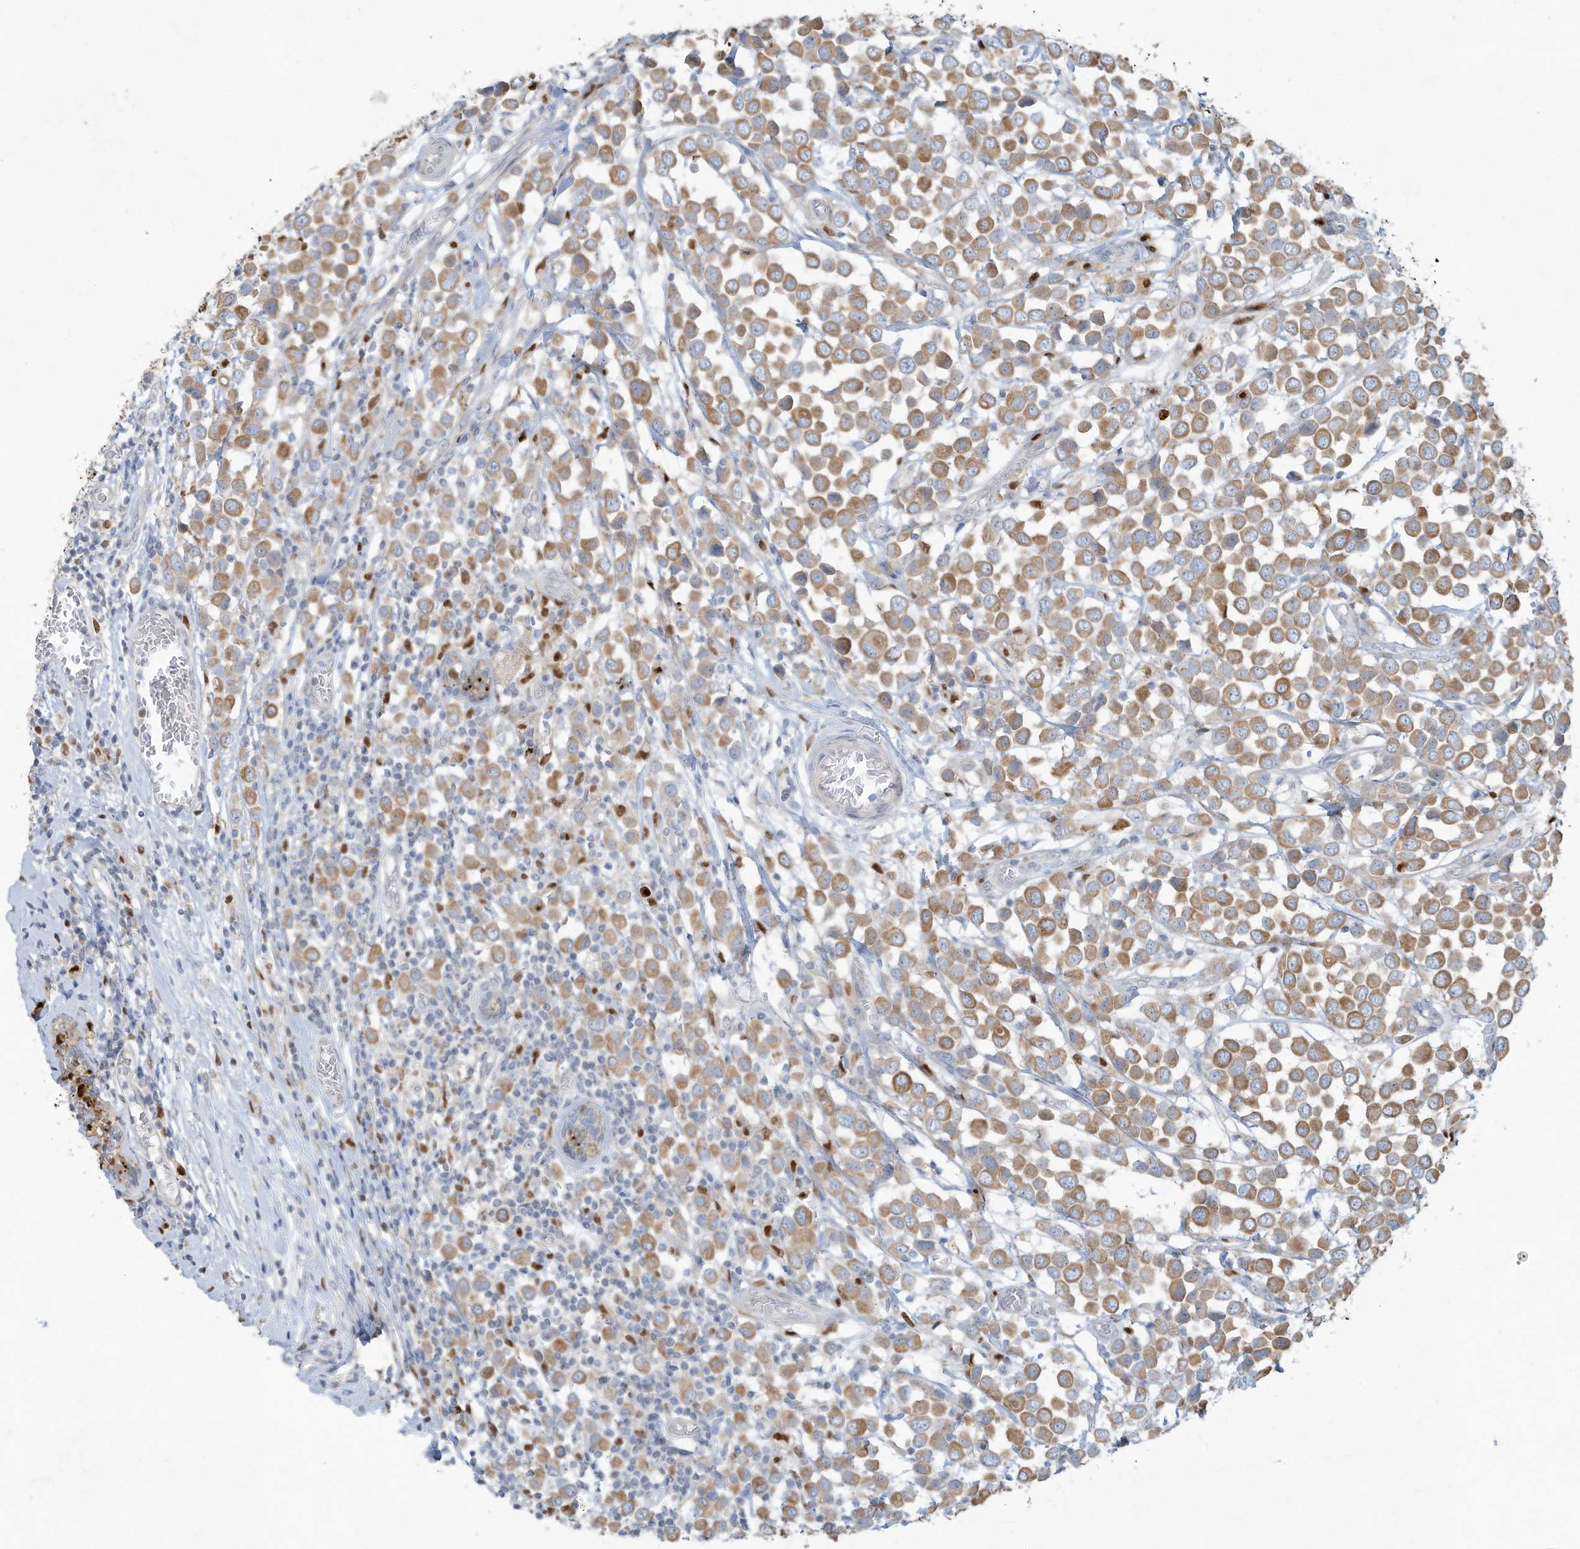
{"staining": {"intensity": "moderate", "quantity": ">75%", "location": "cytoplasmic/membranous"}, "tissue": "breast cancer", "cell_type": "Tumor cells", "image_type": "cancer", "snomed": [{"axis": "morphology", "description": "Duct carcinoma"}, {"axis": "topography", "description": "Breast"}], "caption": "Intraductal carcinoma (breast) was stained to show a protein in brown. There is medium levels of moderate cytoplasmic/membranous positivity in about >75% of tumor cells. The staining was performed using DAB (3,3'-diaminobenzidine) to visualize the protein expression in brown, while the nuclei were stained in blue with hematoxylin (Magnification: 20x).", "gene": "TUBE1", "patient": {"sex": "female", "age": 61}}